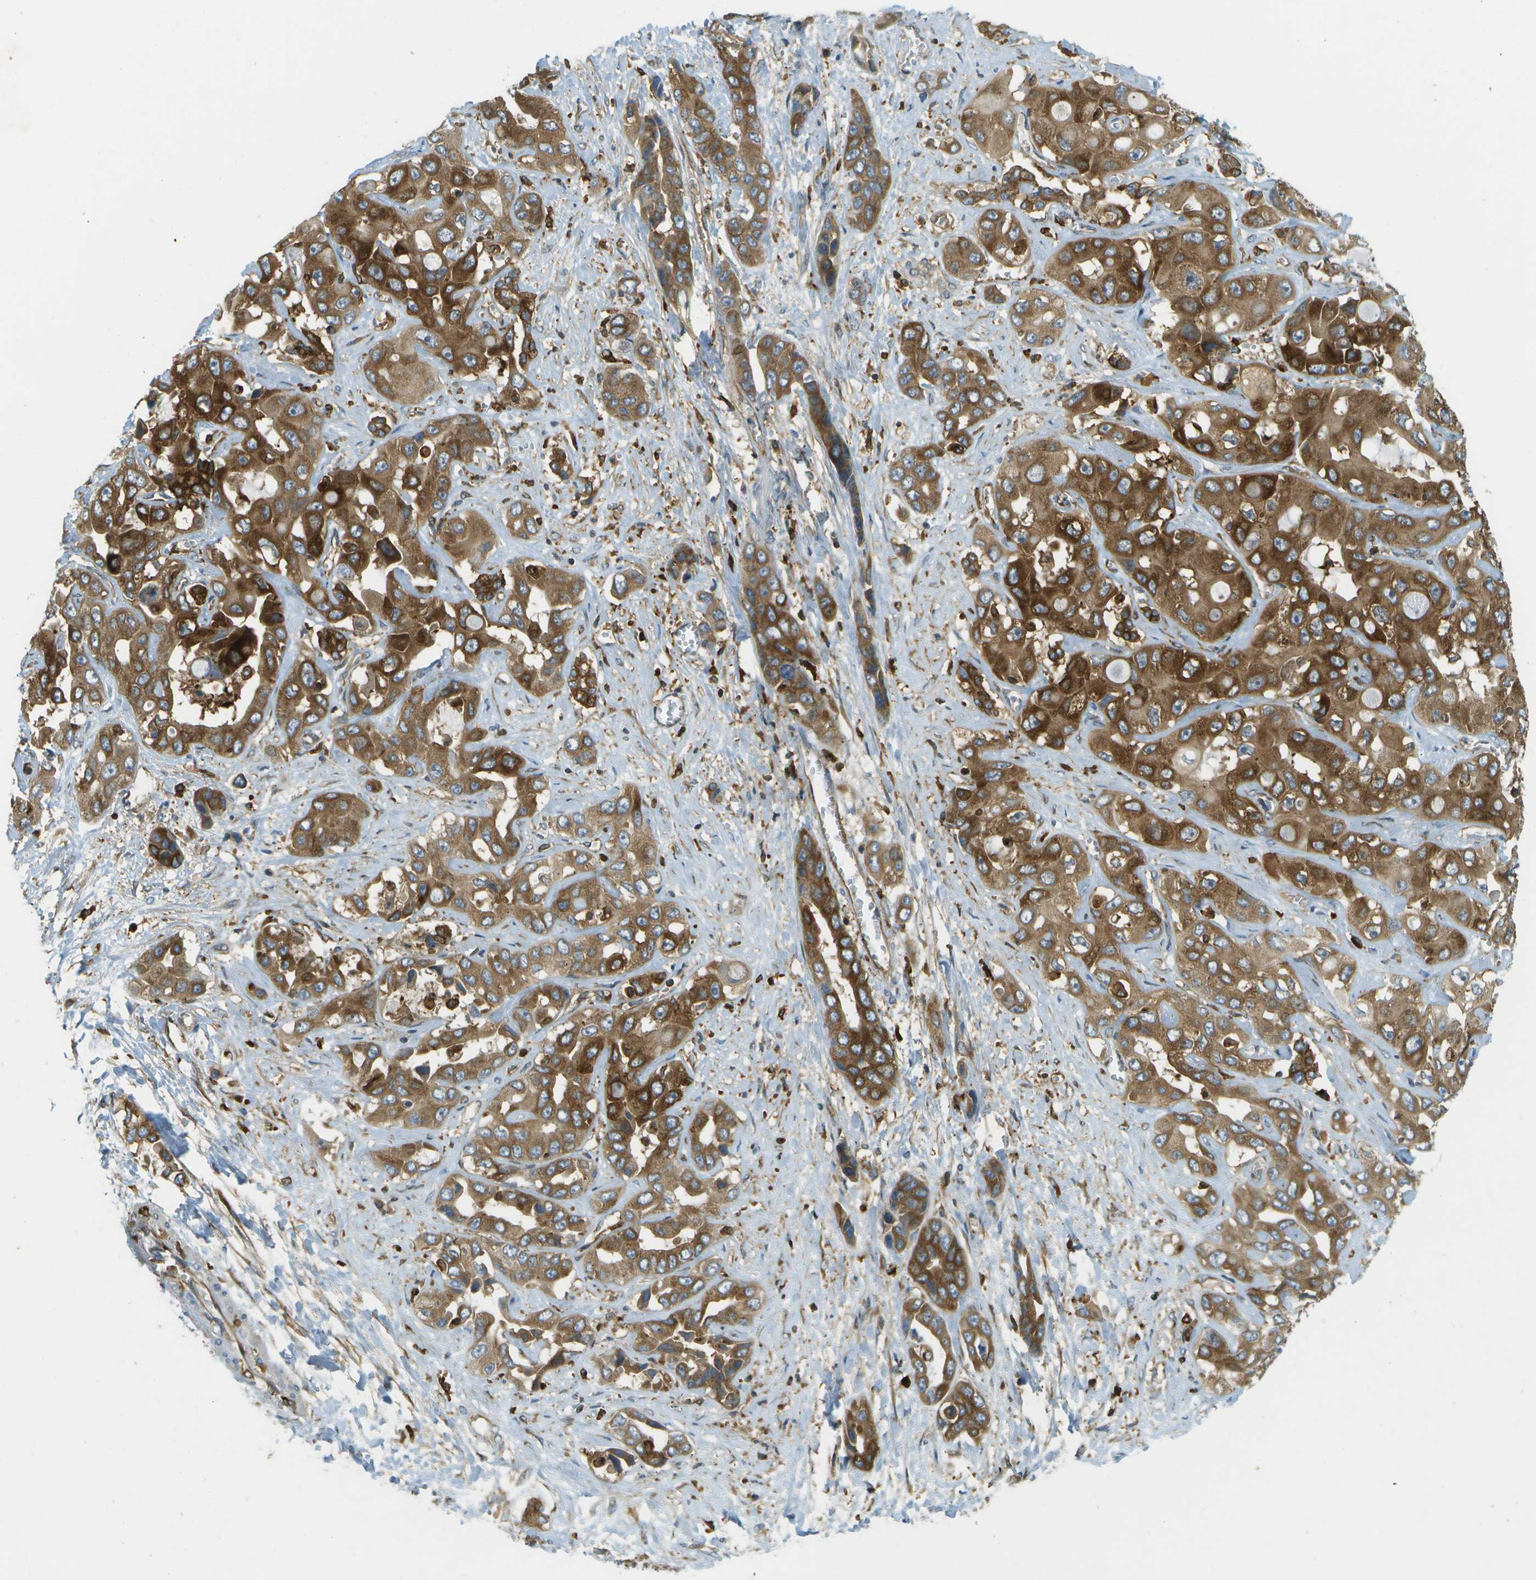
{"staining": {"intensity": "strong", "quantity": ">75%", "location": "cytoplasmic/membranous"}, "tissue": "liver cancer", "cell_type": "Tumor cells", "image_type": "cancer", "snomed": [{"axis": "morphology", "description": "Cholangiocarcinoma"}, {"axis": "topography", "description": "Liver"}], "caption": "Immunohistochemical staining of liver cancer (cholangiocarcinoma) displays high levels of strong cytoplasmic/membranous expression in about >75% of tumor cells.", "gene": "TMTC1", "patient": {"sex": "female", "age": 52}}